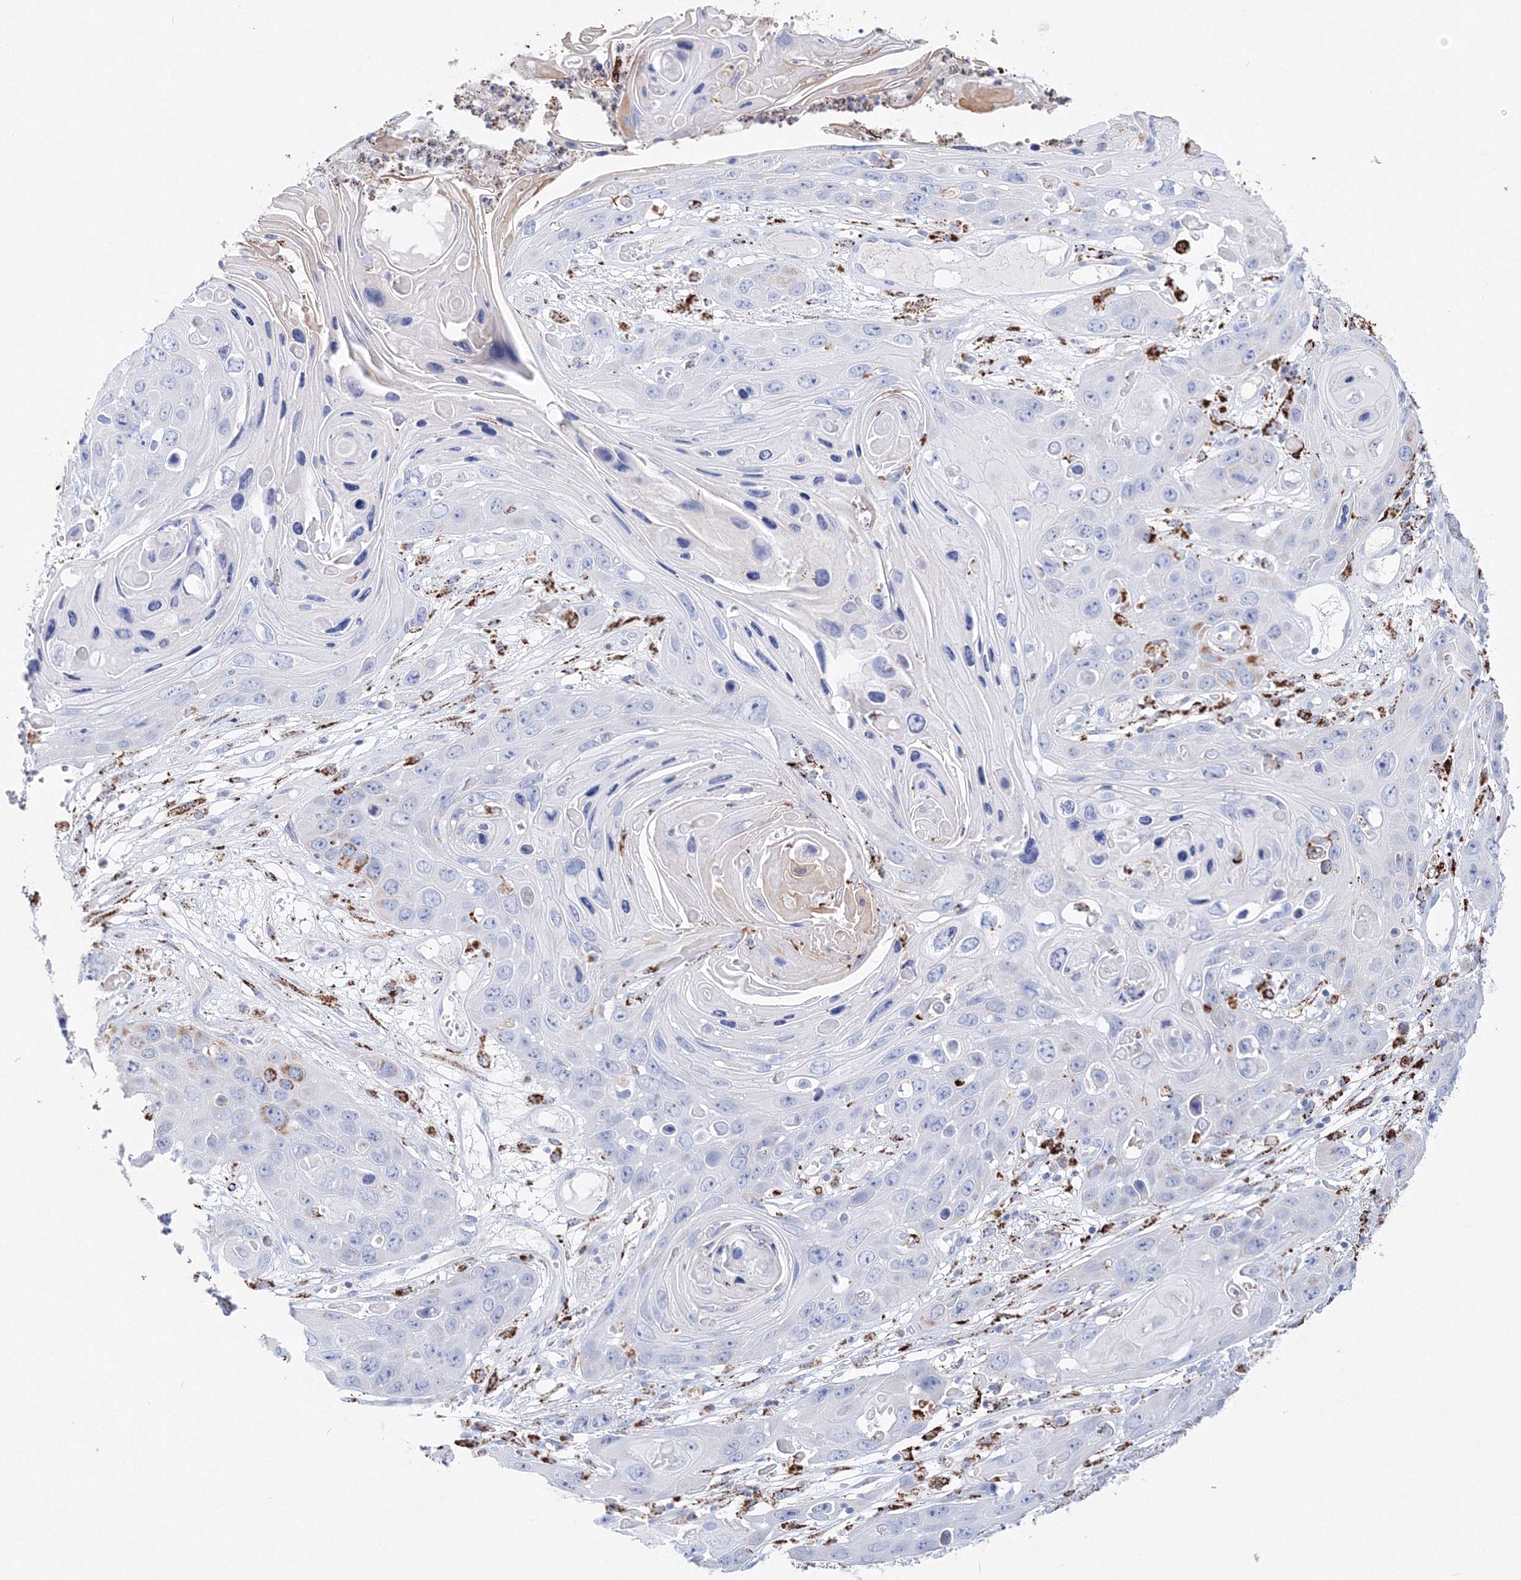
{"staining": {"intensity": "negative", "quantity": "none", "location": "none"}, "tissue": "skin cancer", "cell_type": "Tumor cells", "image_type": "cancer", "snomed": [{"axis": "morphology", "description": "Squamous cell carcinoma, NOS"}, {"axis": "topography", "description": "Skin"}], "caption": "Immunohistochemistry (IHC) of skin squamous cell carcinoma displays no staining in tumor cells.", "gene": "MERTK", "patient": {"sex": "male", "age": 55}}